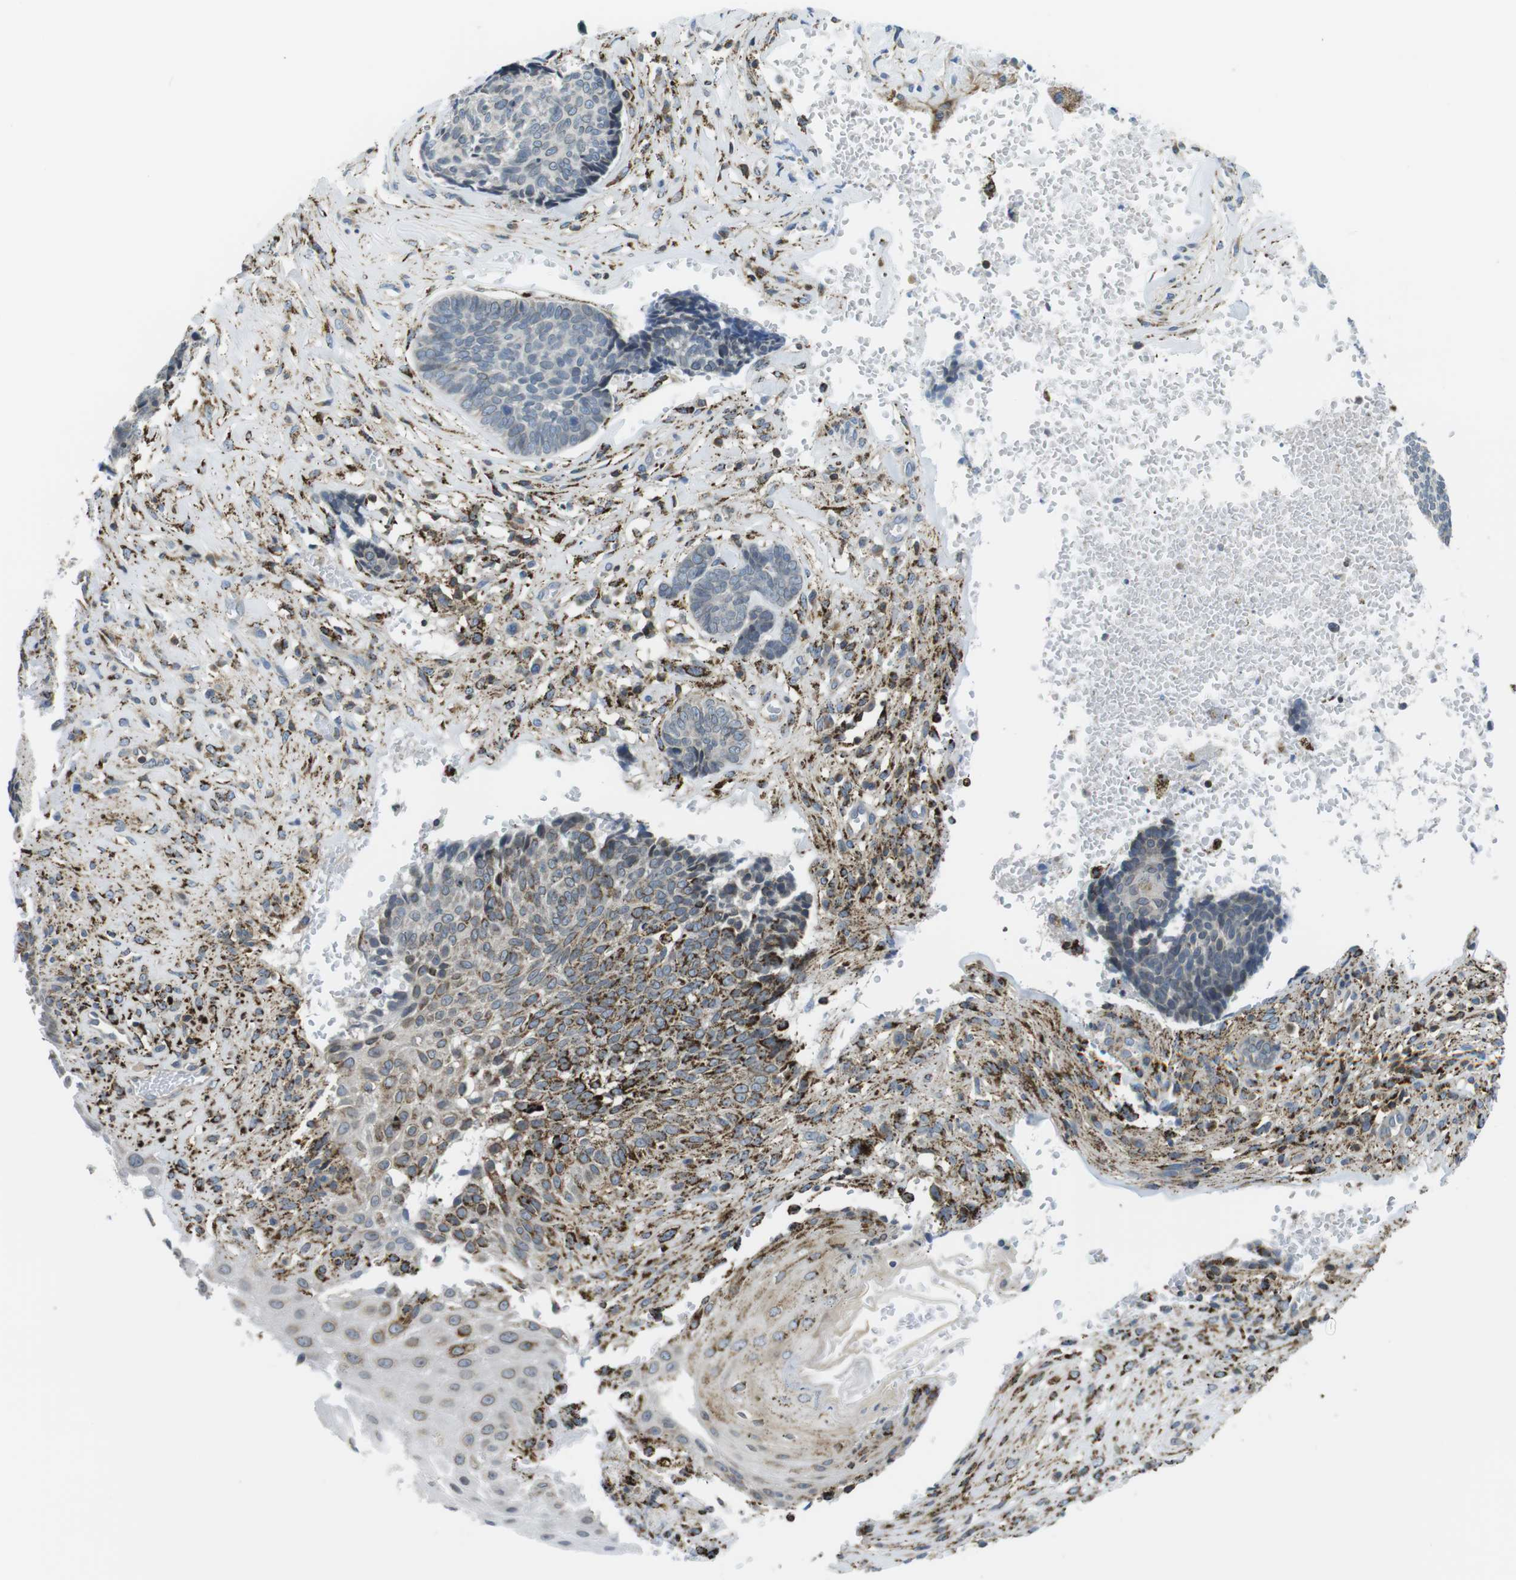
{"staining": {"intensity": "moderate", "quantity": "<25%", "location": "cytoplasmic/membranous"}, "tissue": "skin cancer", "cell_type": "Tumor cells", "image_type": "cancer", "snomed": [{"axis": "morphology", "description": "Basal cell carcinoma"}, {"axis": "topography", "description": "Skin"}], "caption": "Moderate cytoplasmic/membranous staining for a protein is present in about <25% of tumor cells of skin cancer using immunohistochemistry.", "gene": "KCNE3", "patient": {"sex": "male", "age": 84}}